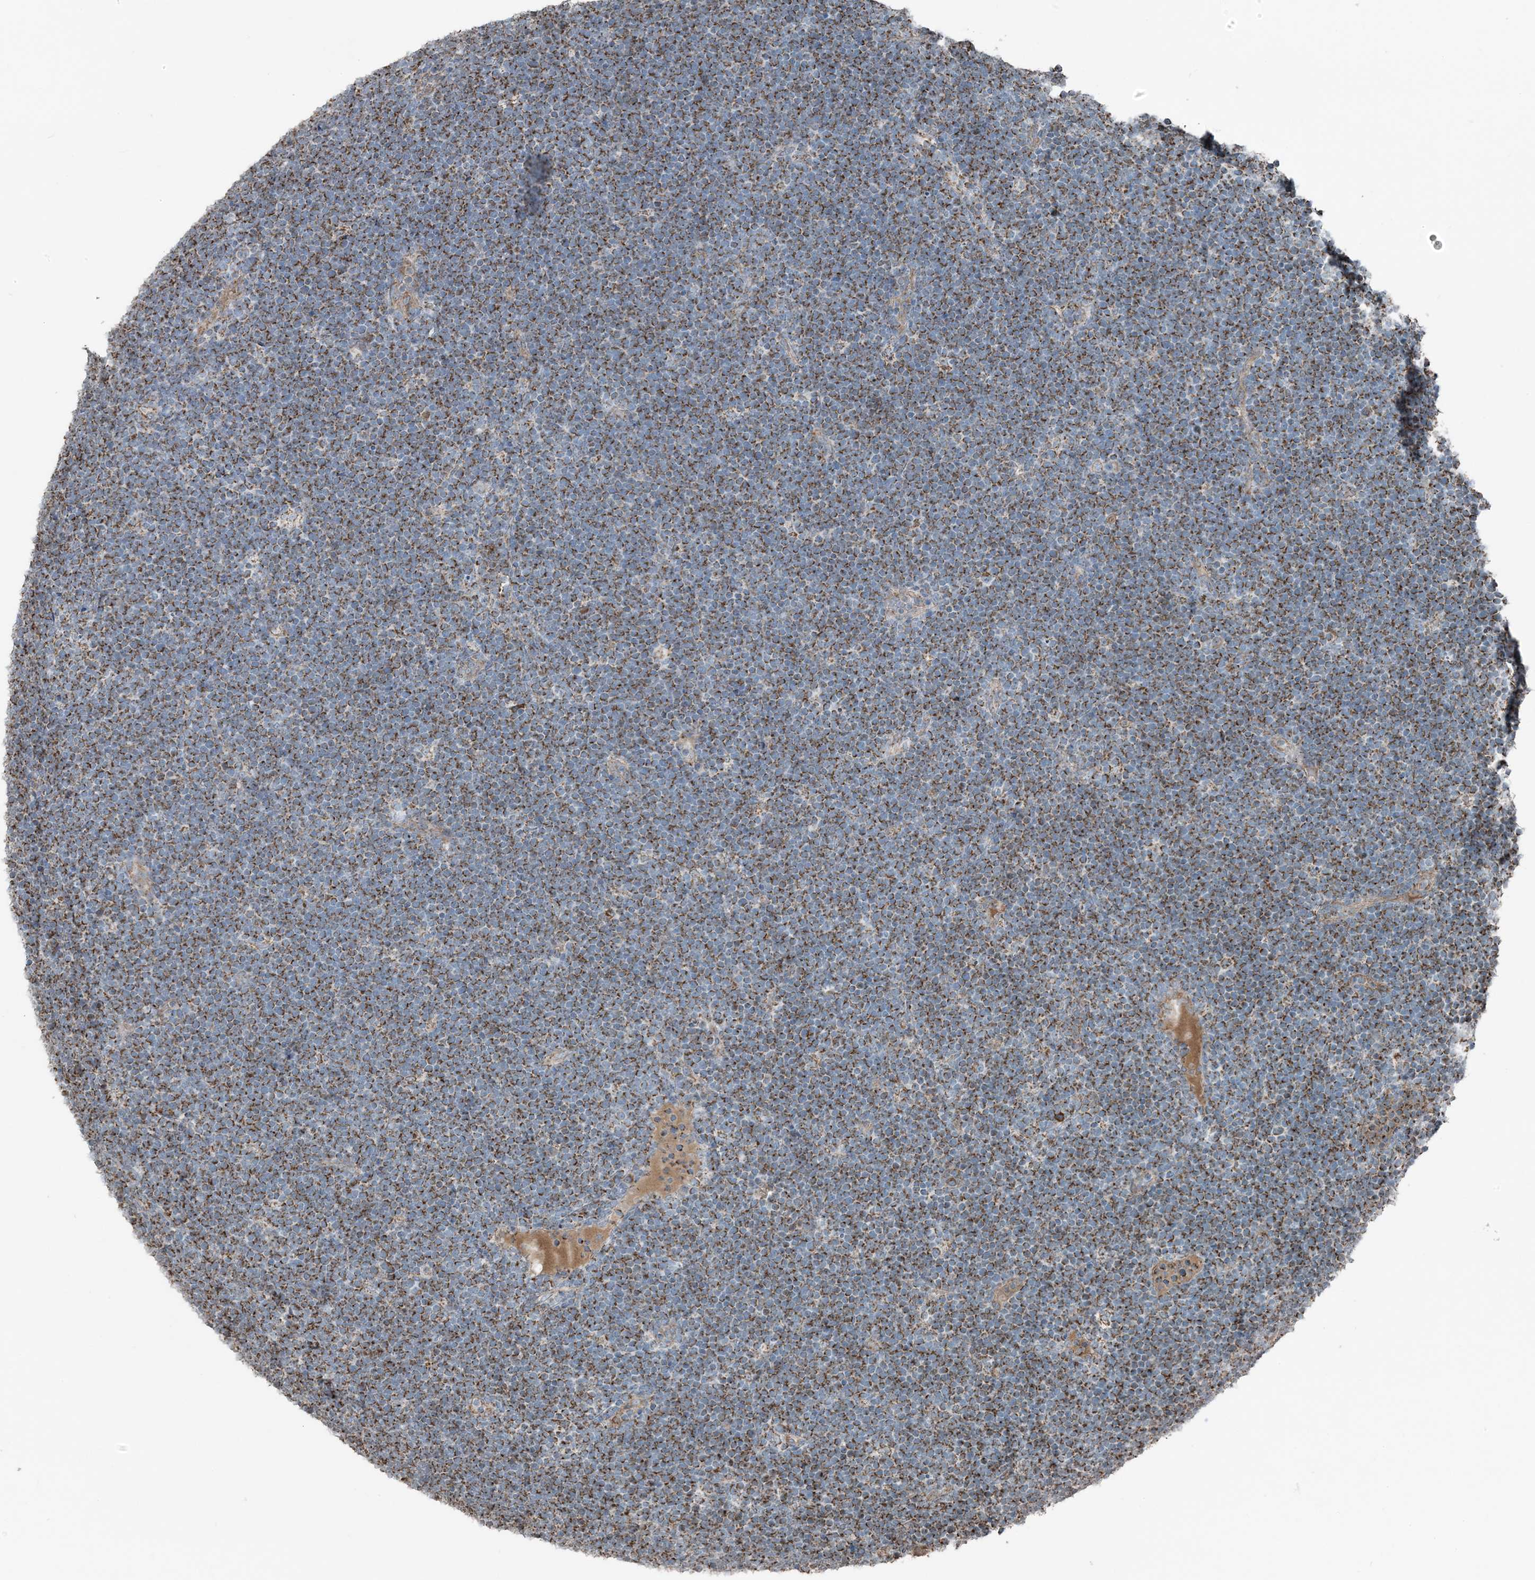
{"staining": {"intensity": "moderate", "quantity": ">75%", "location": "cytoplasmic/membranous"}, "tissue": "lymphoma", "cell_type": "Tumor cells", "image_type": "cancer", "snomed": [{"axis": "morphology", "description": "Malignant lymphoma, non-Hodgkin's type, High grade"}, {"axis": "topography", "description": "Lymph node"}], "caption": "Immunohistochemical staining of malignant lymphoma, non-Hodgkin's type (high-grade) reveals medium levels of moderate cytoplasmic/membranous protein expression in about >75% of tumor cells.", "gene": "PILRB", "patient": {"sex": "male", "age": 13}}